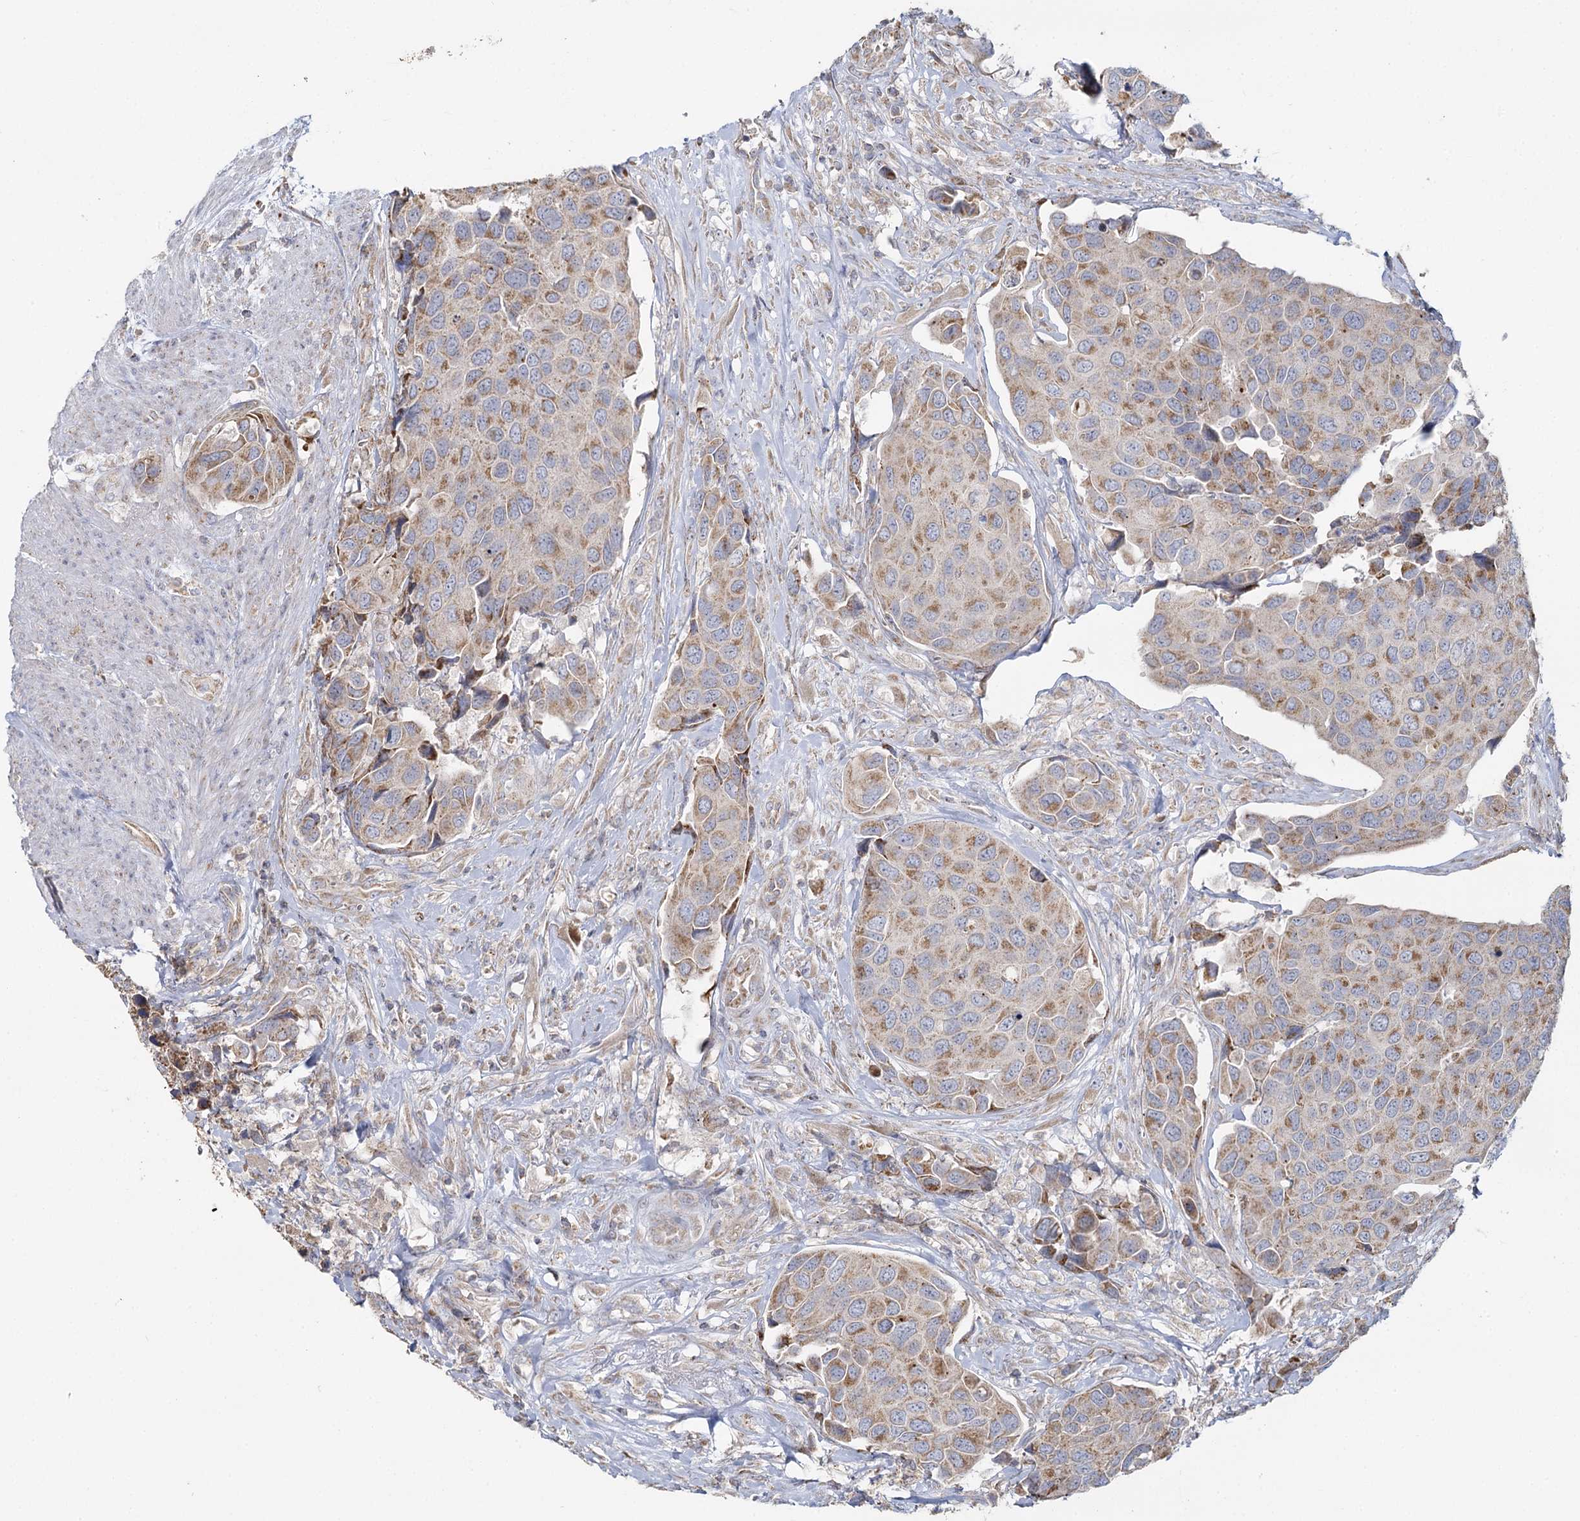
{"staining": {"intensity": "moderate", "quantity": "25%-75%", "location": "cytoplasmic/membranous"}, "tissue": "urothelial cancer", "cell_type": "Tumor cells", "image_type": "cancer", "snomed": [{"axis": "morphology", "description": "Urothelial carcinoma, High grade"}, {"axis": "topography", "description": "Urinary bladder"}], "caption": "About 25%-75% of tumor cells in human urothelial cancer show moderate cytoplasmic/membranous protein positivity as visualized by brown immunohistochemical staining.", "gene": "ACOX2", "patient": {"sex": "male", "age": 74}}